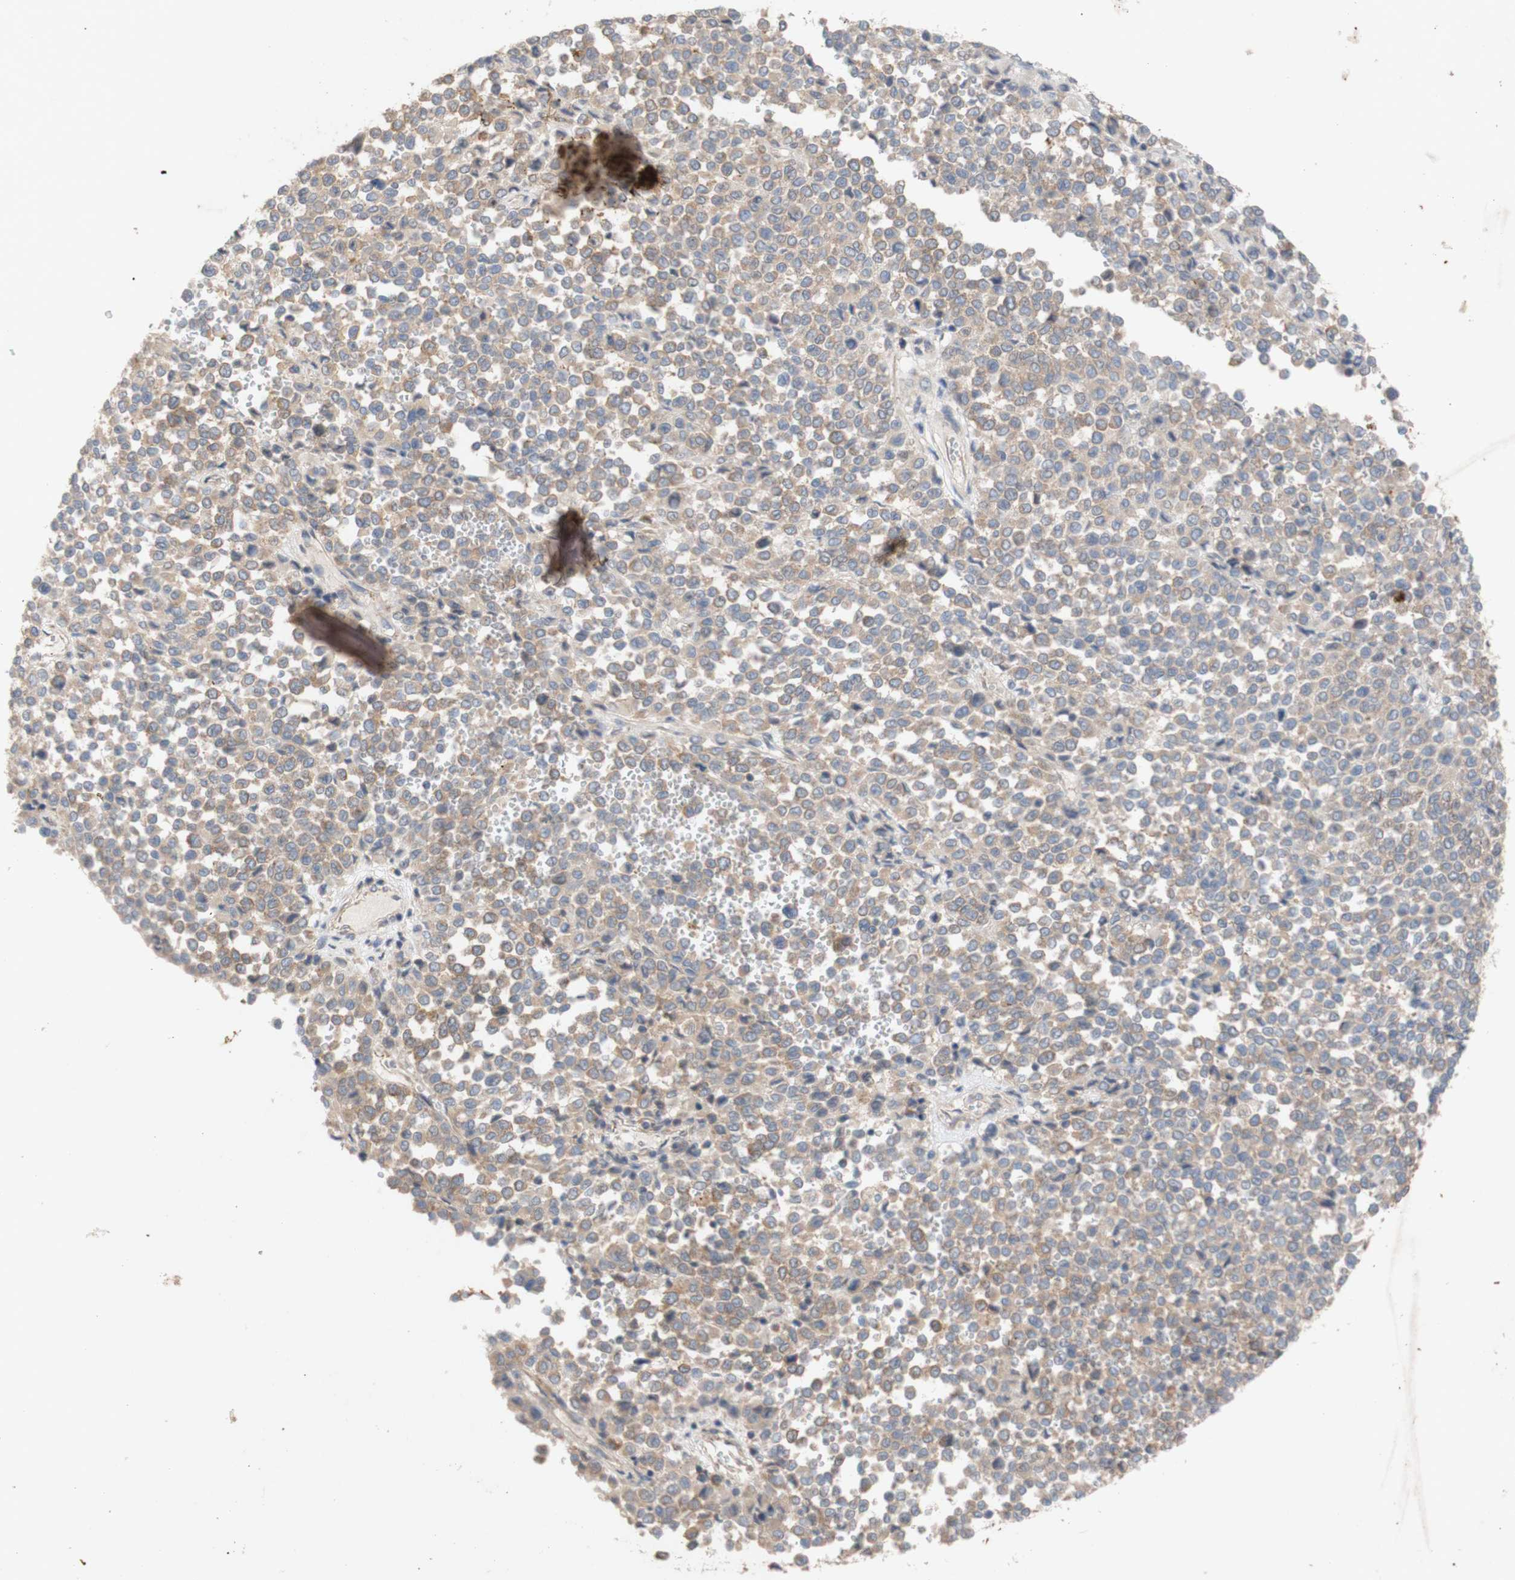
{"staining": {"intensity": "weak", "quantity": "25%-75%", "location": "cytoplasmic/membranous"}, "tissue": "melanoma", "cell_type": "Tumor cells", "image_type": "cancer", "snomed": [{"axis": "morphology", "description": "Malignant melanoma, Metastatic site"}, {"axis": "topography", "description": "Pancreas"}], "caption": "The immunohistochemical stain shows weak cytoplasmic/membranous staining in tumor cells of malignant melanoma (metastatic site) tissue.", "gene": "EIF2S3", "patient": {"sex": "female", "age": 30}}